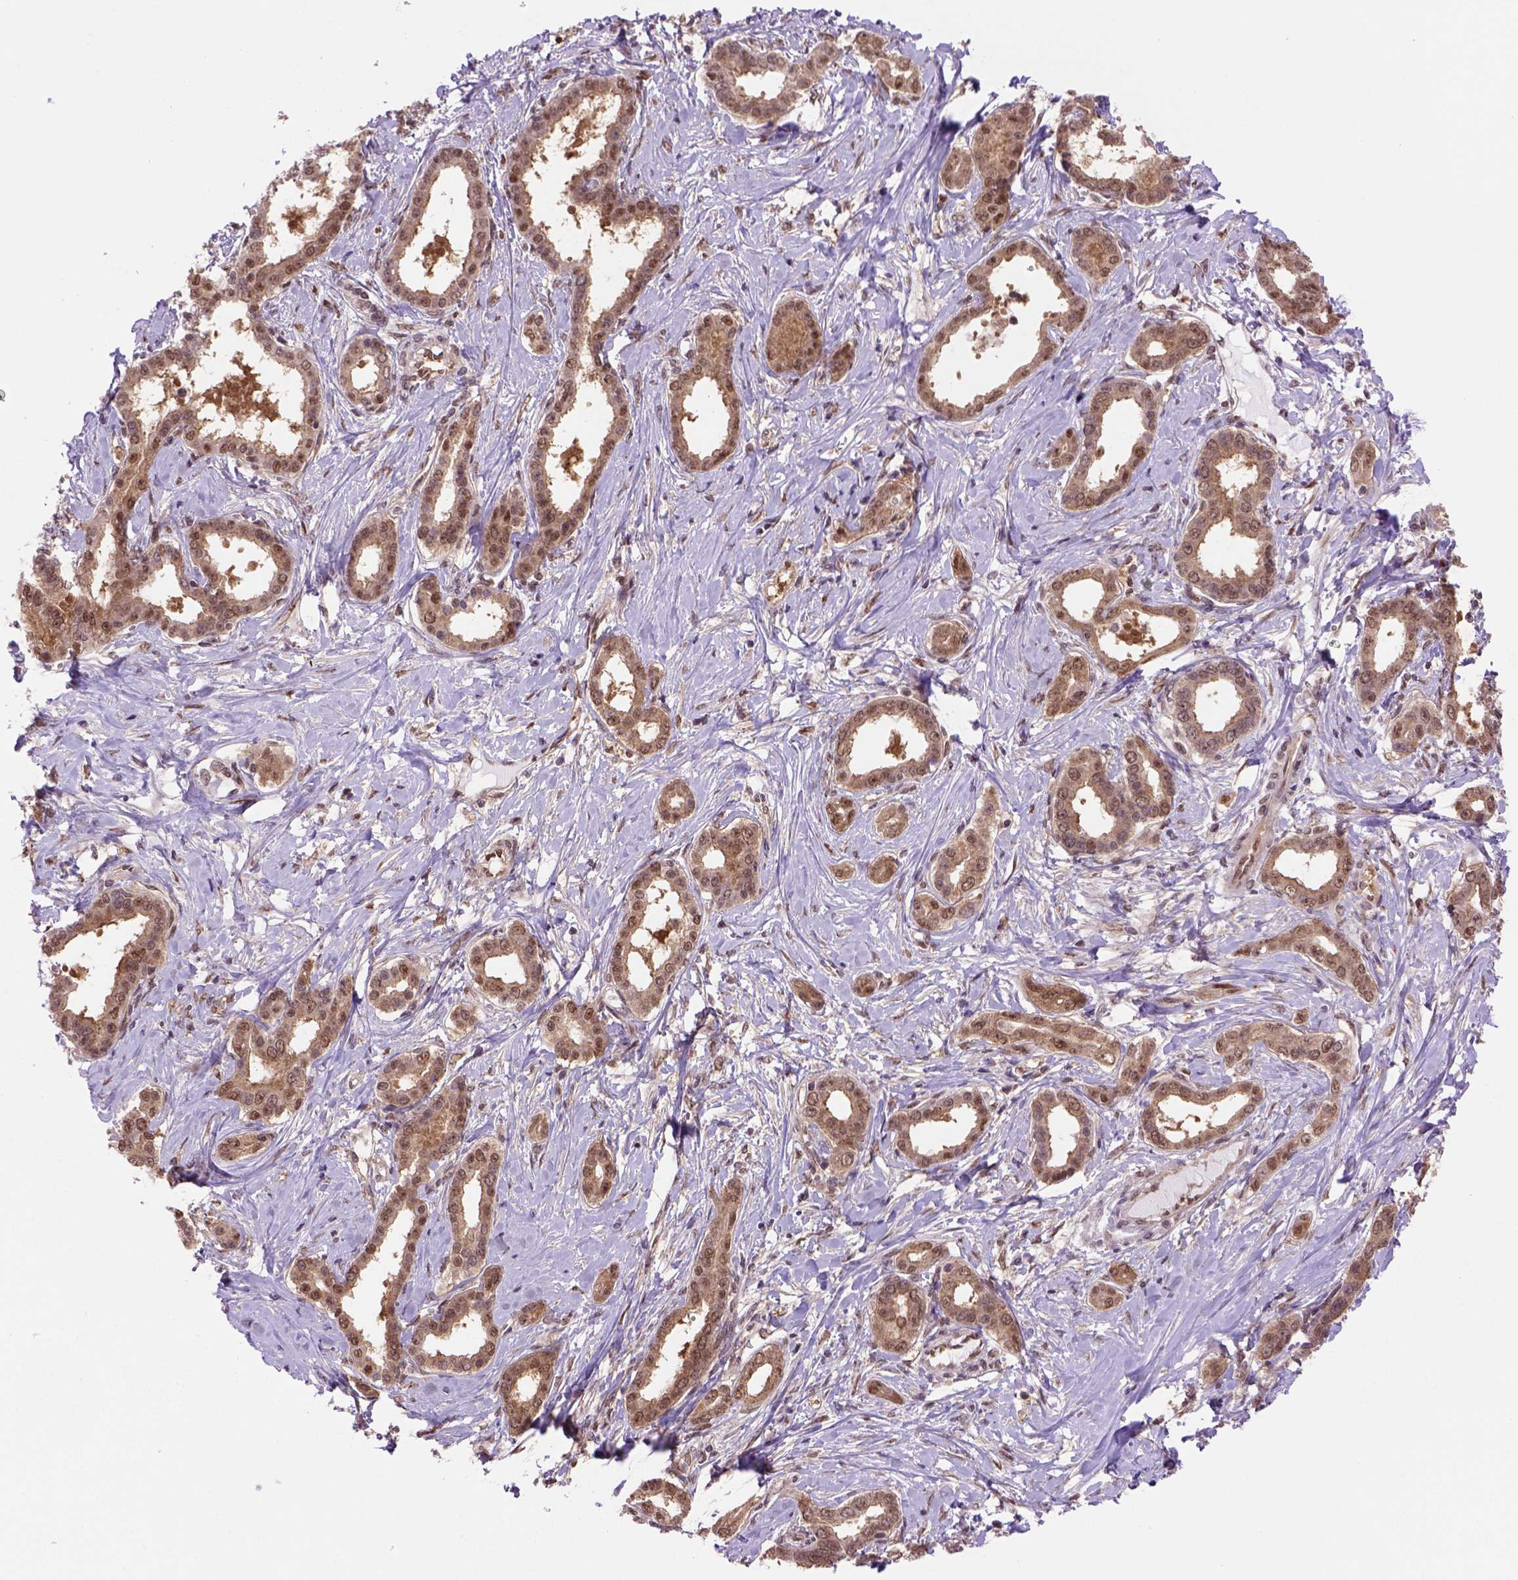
{"staining": {"intensity": "strong", "quantity": ">75%", "location": "cytoplasmic/membranous,nuclear"}, "tissue": "liver cancer", "cell_type": "Tumor cells", "image_type": "cancer", "snomed": [{"axis": "morphology", "description": "Cholangiocarcinoma"}, {"axis": "topography", "description": "Liver"}], "caption": "Protein expression by immunohistochemistry reveals strong cytoplasmic/membranous and nuclear expression in about >75% of tumor cells in cholangiocarcinoma (liver).", "gene": "PSMC2", "patient": {"sex": "female", "age": 47}}